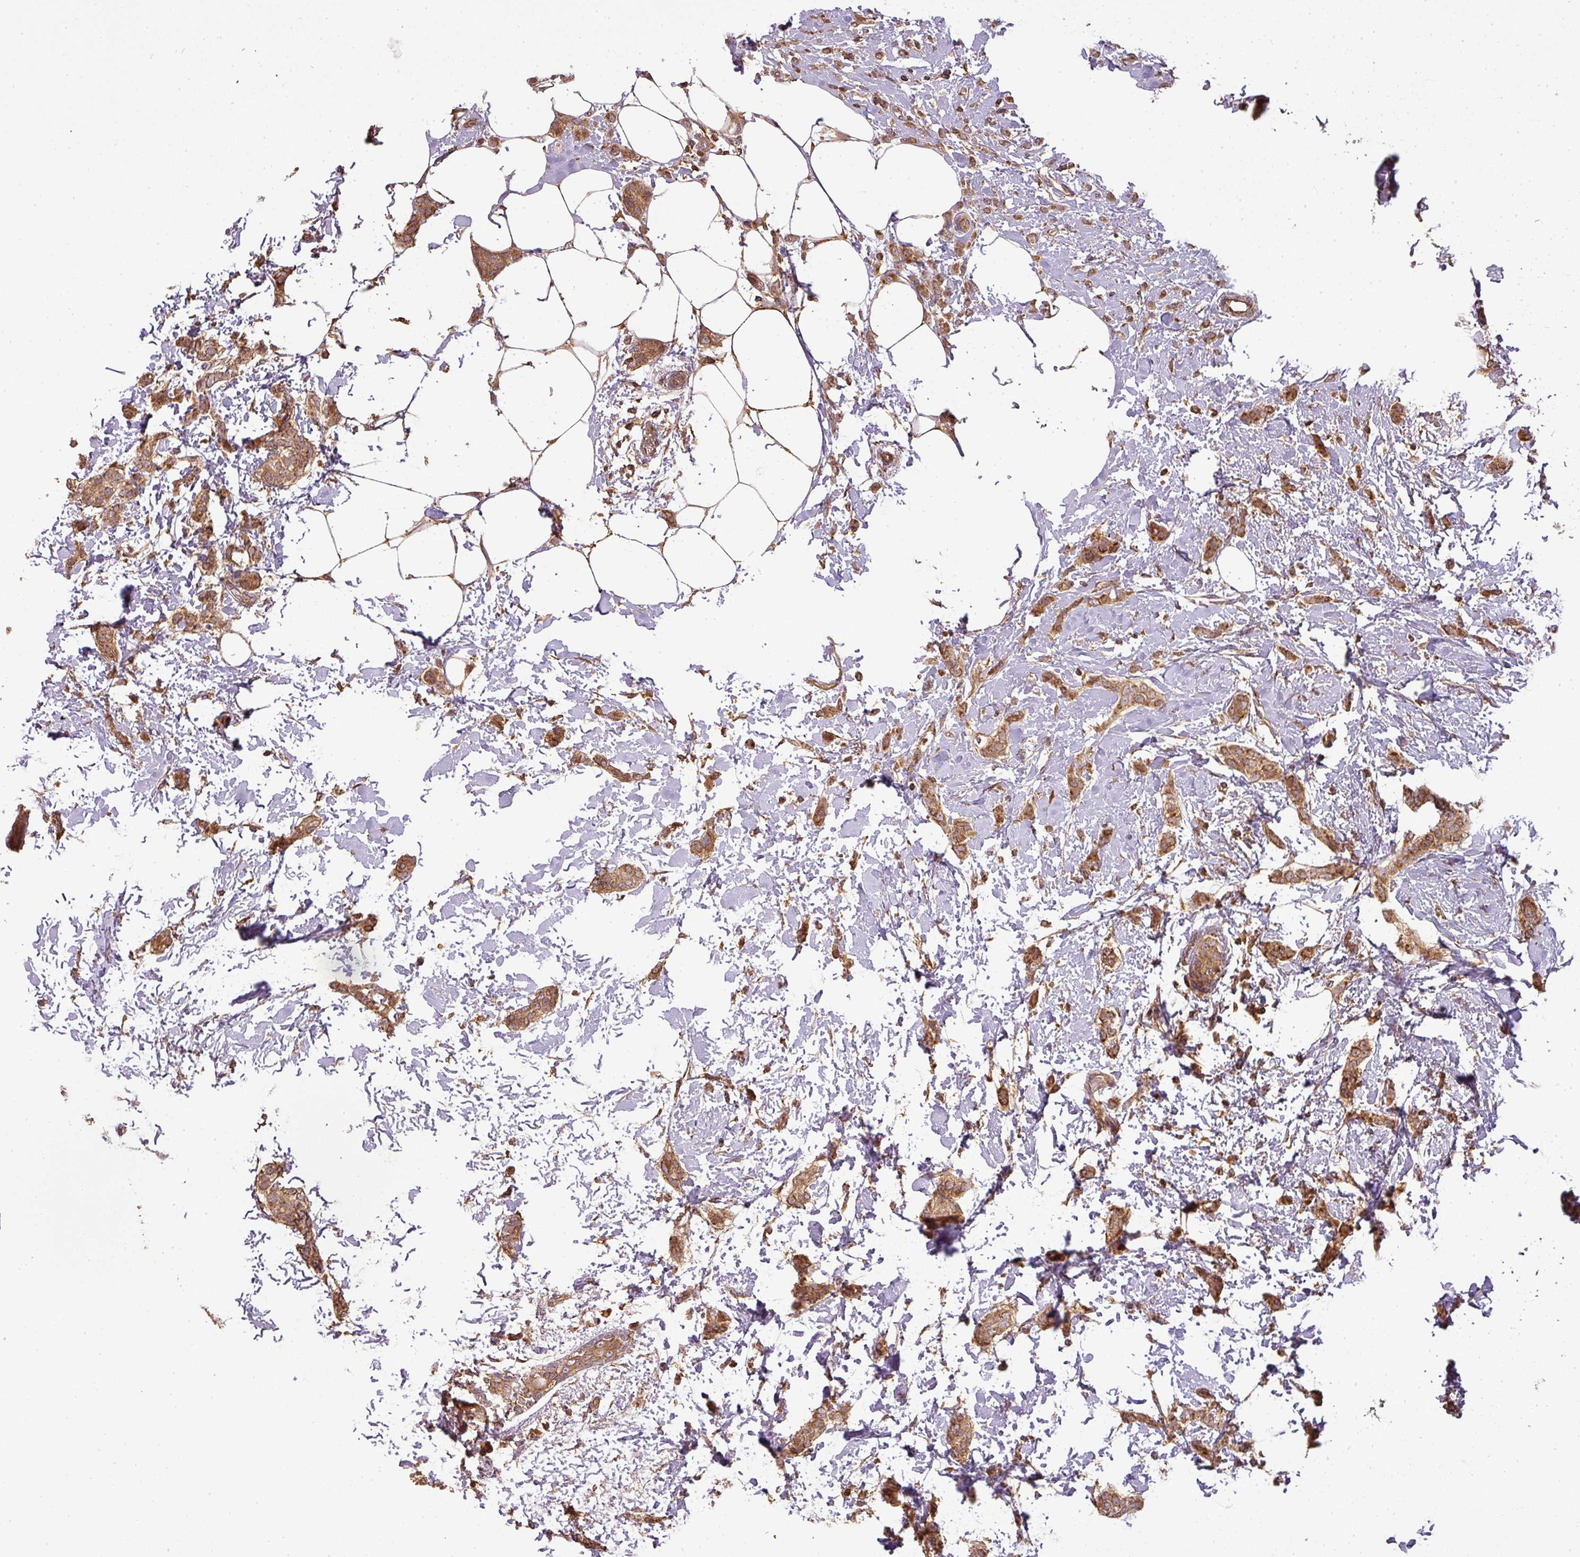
{"staining": {"intensity": "moderate", "quantity": ">75%", "location": "cytoplasmic/membranous"}, "tissue": "breast cancer", "cell_type": "Tumor cells", "image_type": "cancer", "snomed": [{"axis": "morphology", "description": "Duct carcinoma"}, {"axis": "topography", "description": "Breast"}], "caption": "A micrograph of human breast cancer stained for a protein demonstrates moderate cytoplasmic/membranous brown staining in tumor cells. The protein is shown in brown color, while the nuclei are stained blue.", "gene": "FAIM", "patient": {"sex": "female", "age": 72}}